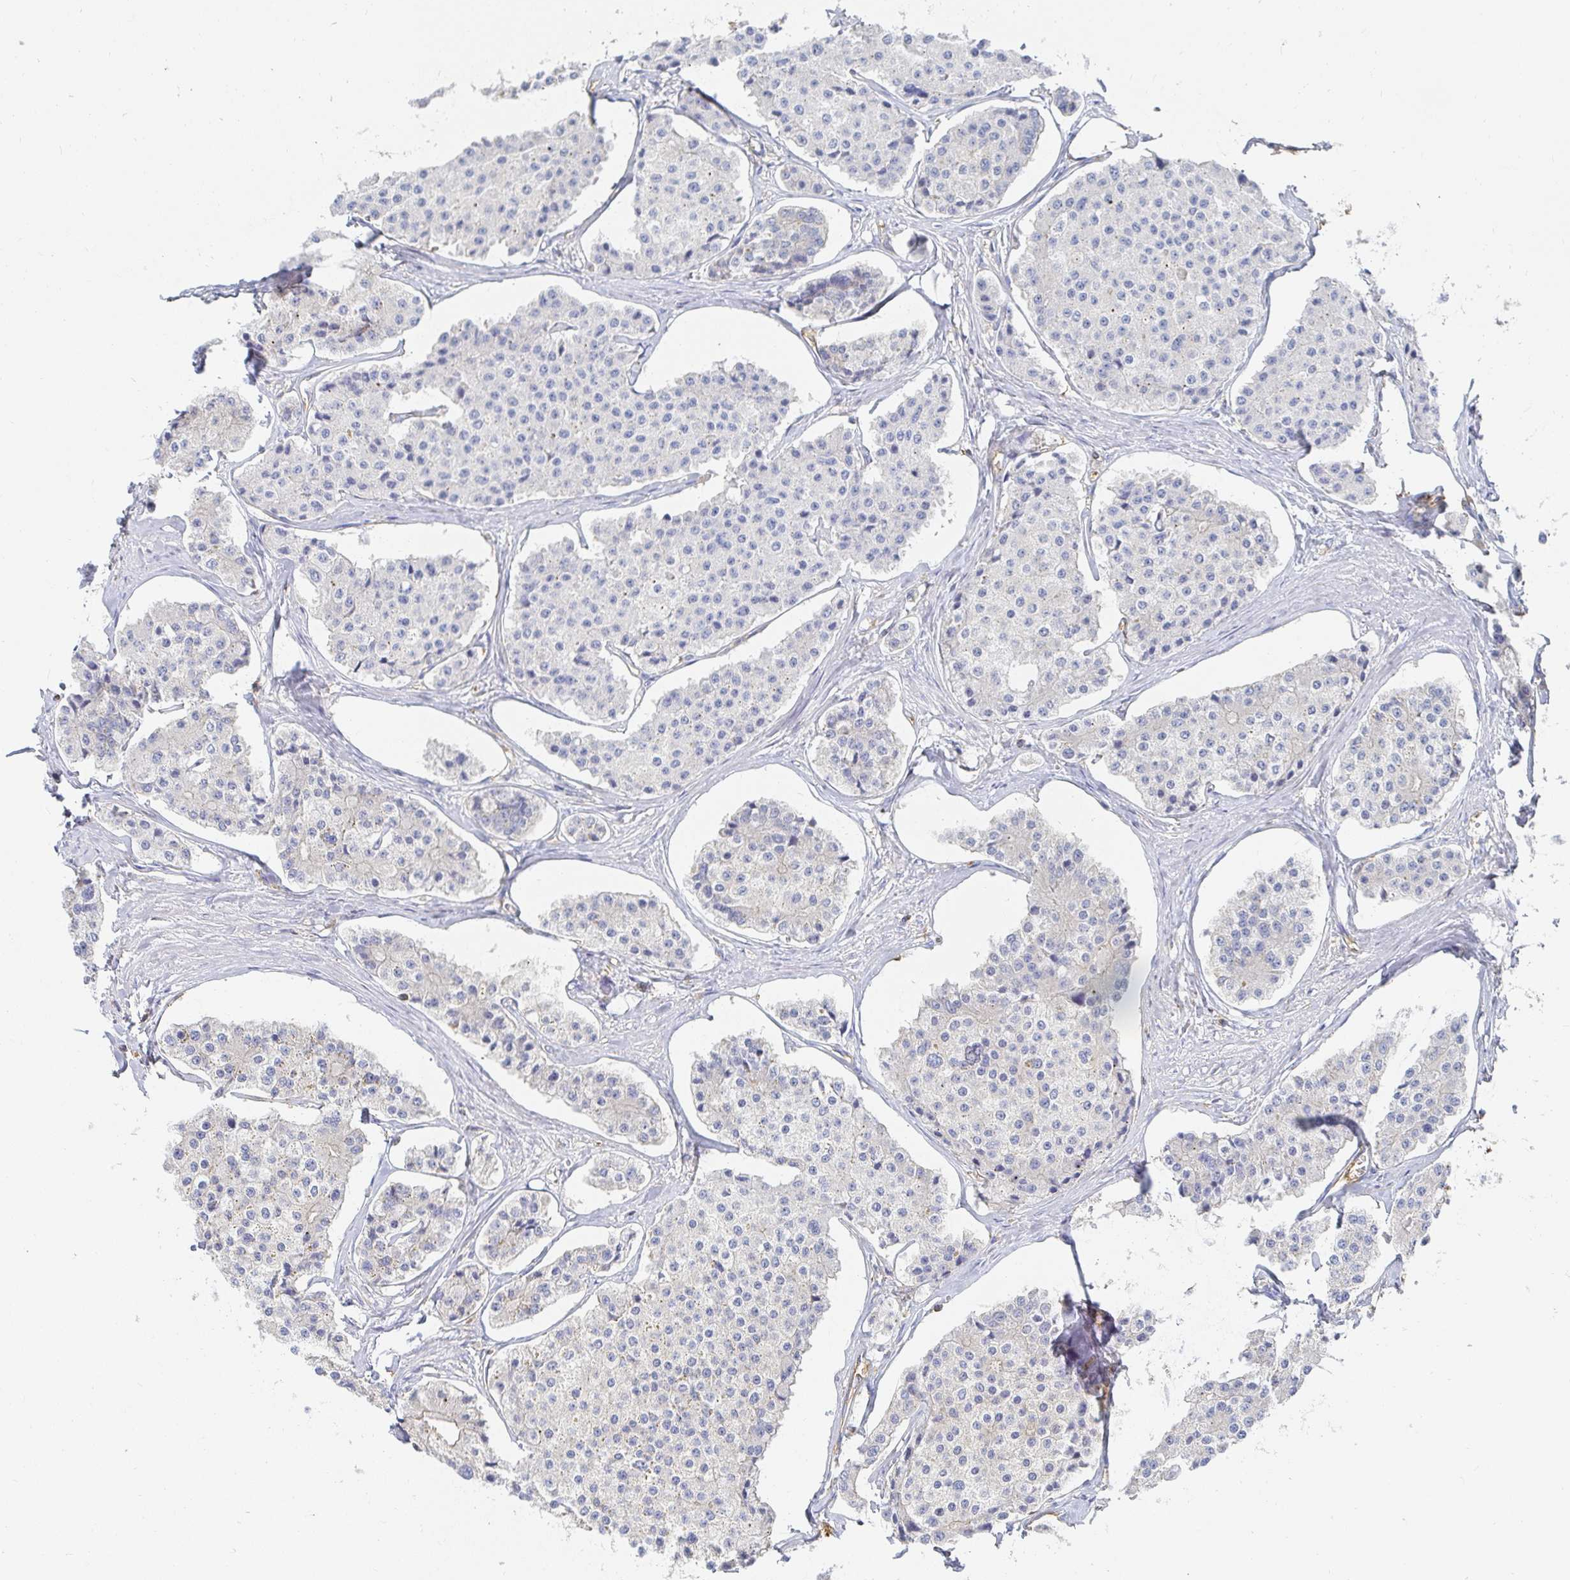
{"staining": {"intensity": "negative", "quantity": "none", "location": "none"}, "tissue": "carcinoid", "cell_type": "Tumor cells", "image_type": "cancer", "snomed": [{"axis": "morphology", "description": "Carcinoid, malignant, NOS"}, {"axis": "topography", "description": "Small intestine"}], "caption": "The immunohistochemistry (IHC) micrograph has no significant positivity in tumor cells of carcinoid tissue.", "gene": "TSPAN19", "patient": {"sex": "female", "age": 65}}